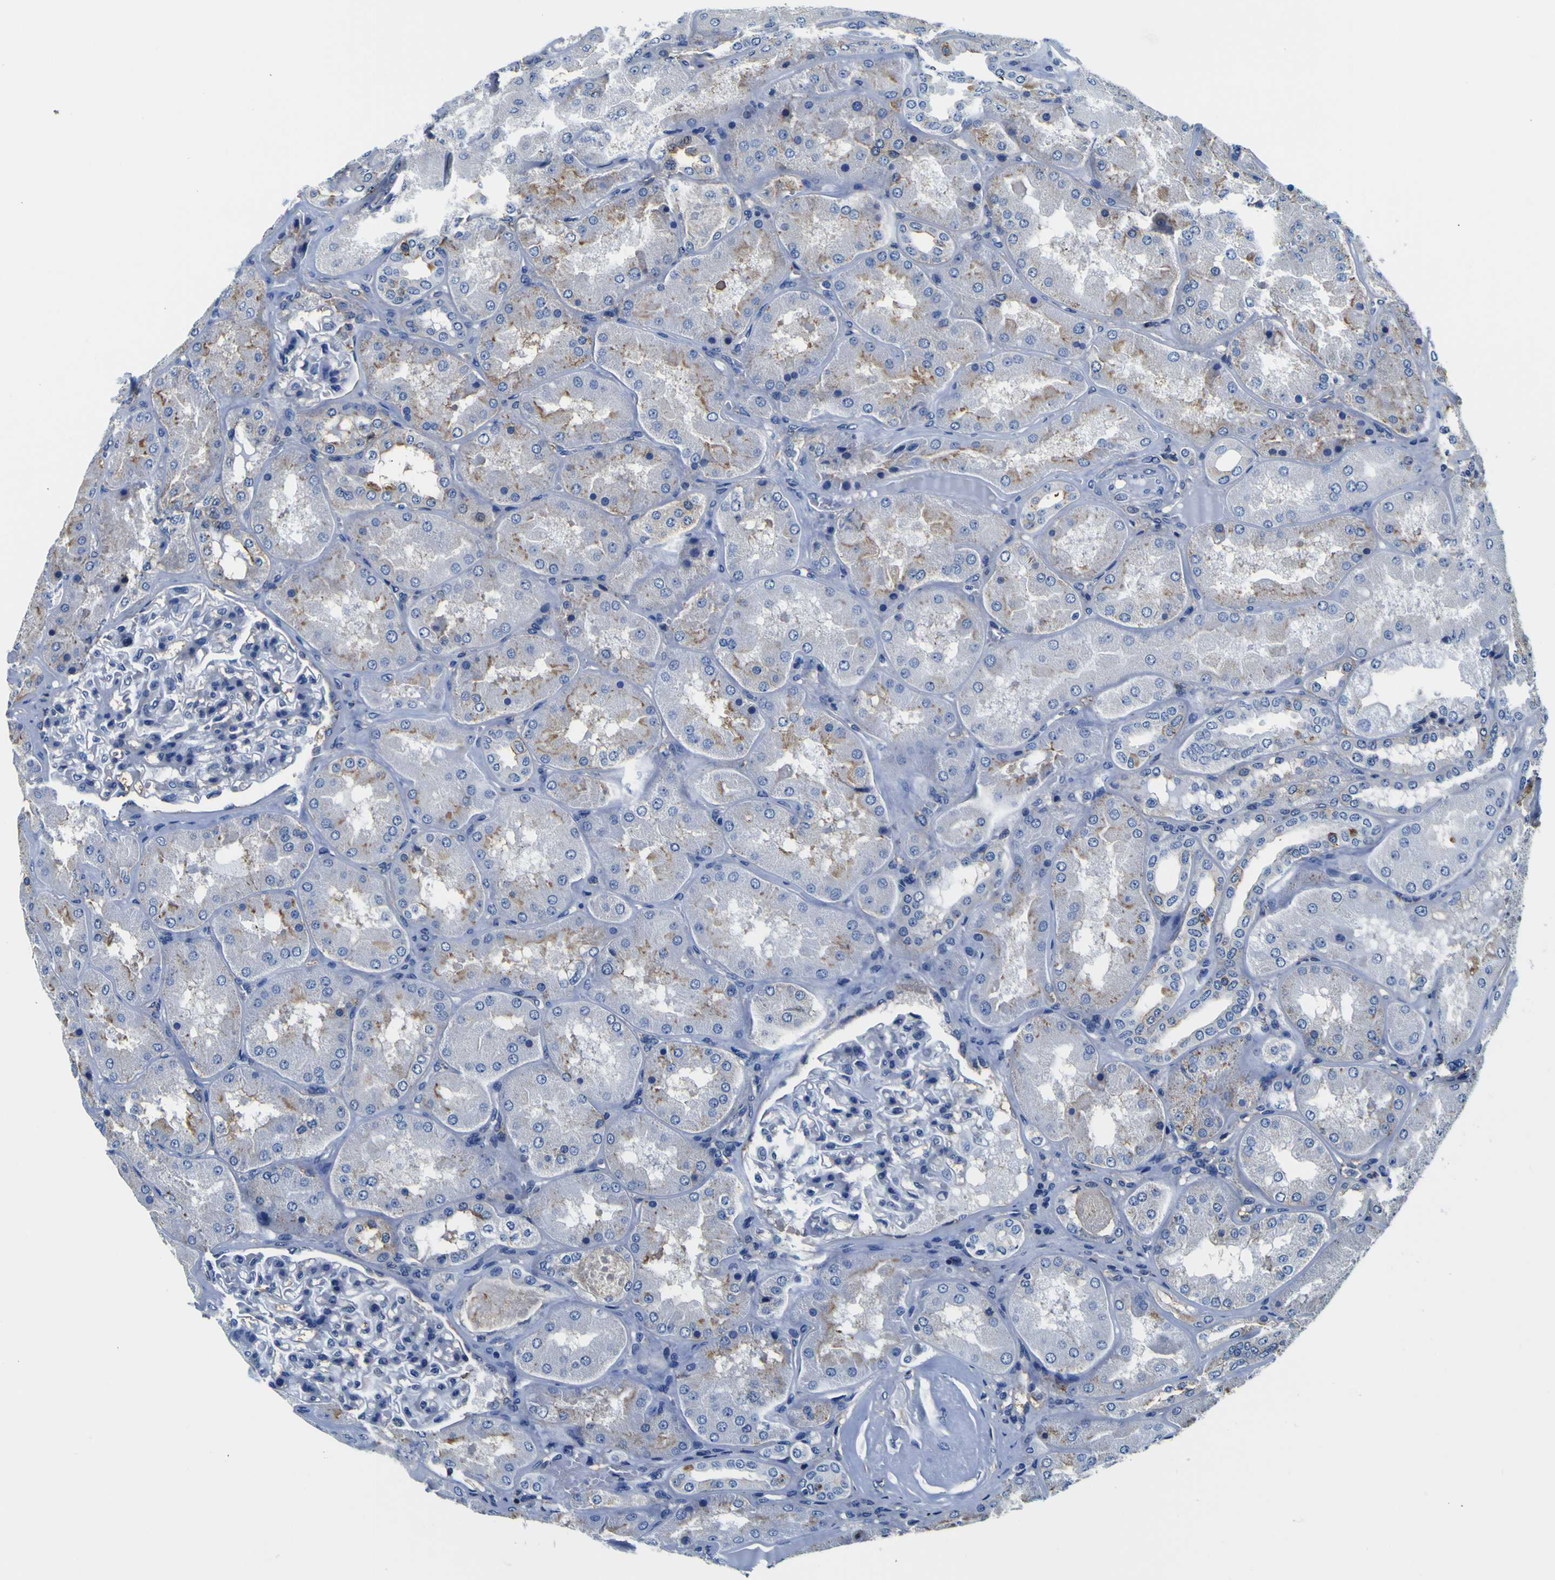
{"staining": {"intensity": "moderate", "quantity": "<25%", "location": "cytoplasmic/membranous"}, "tissue": "kidney", "cell_type": "Cells in glomeruli", "image_type": "normal", "snomed": [{"axis": "morphology", "description": "Normal tissue, NOS"}, {"axis": "topography", "description": "Kidney"}], "caption": "This is an image of immunohistochemistry (IHC) staining of normal kidney, which shows moderate staining in the cytoplasmic/membranous of cells in glomeruli.", "gene": "PXDN", "patient": {"sex": "female", "age": 56}}